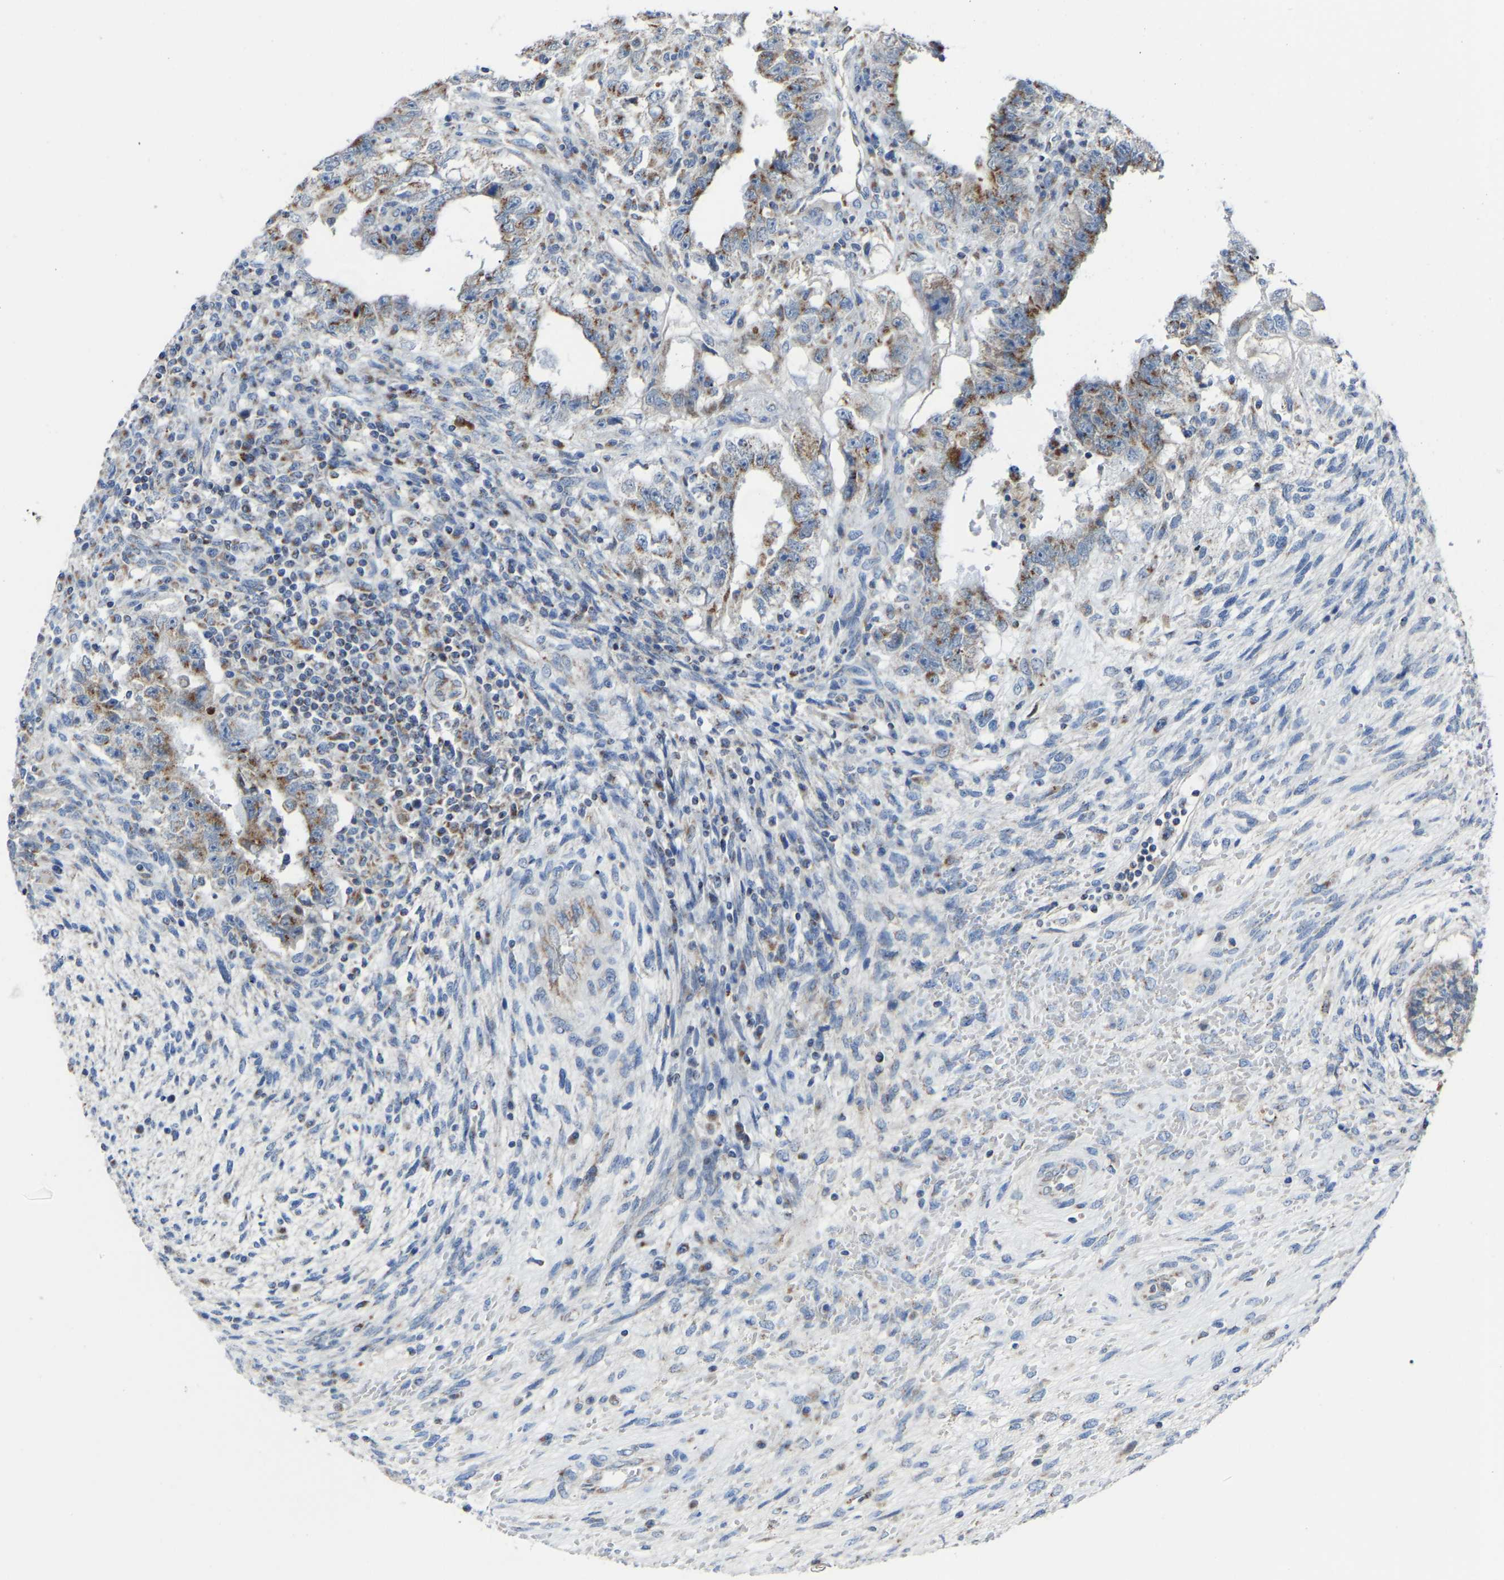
{"staining": {"intensity": "moderate", "quantity": "25%-75%", "location": "cytoplasmic/membranous"}, "tissue": "testis cancer", "cell_type": "Tumor cells", "image_type": "cancer", "snomed": [{"axis": "morphology", "description": "Carcinoma, Embryonal, NOS"}, {"axis": "topography", "description": "Testis"}], "caption": "About 25%-75% of tumor cells in human testis cancer show moderate cytoplasmic/membranous protein expression as visualized by brown immunohistochemical staining.", "gene": "CANT1", "patient": {"sex": "male", "age": 26}}